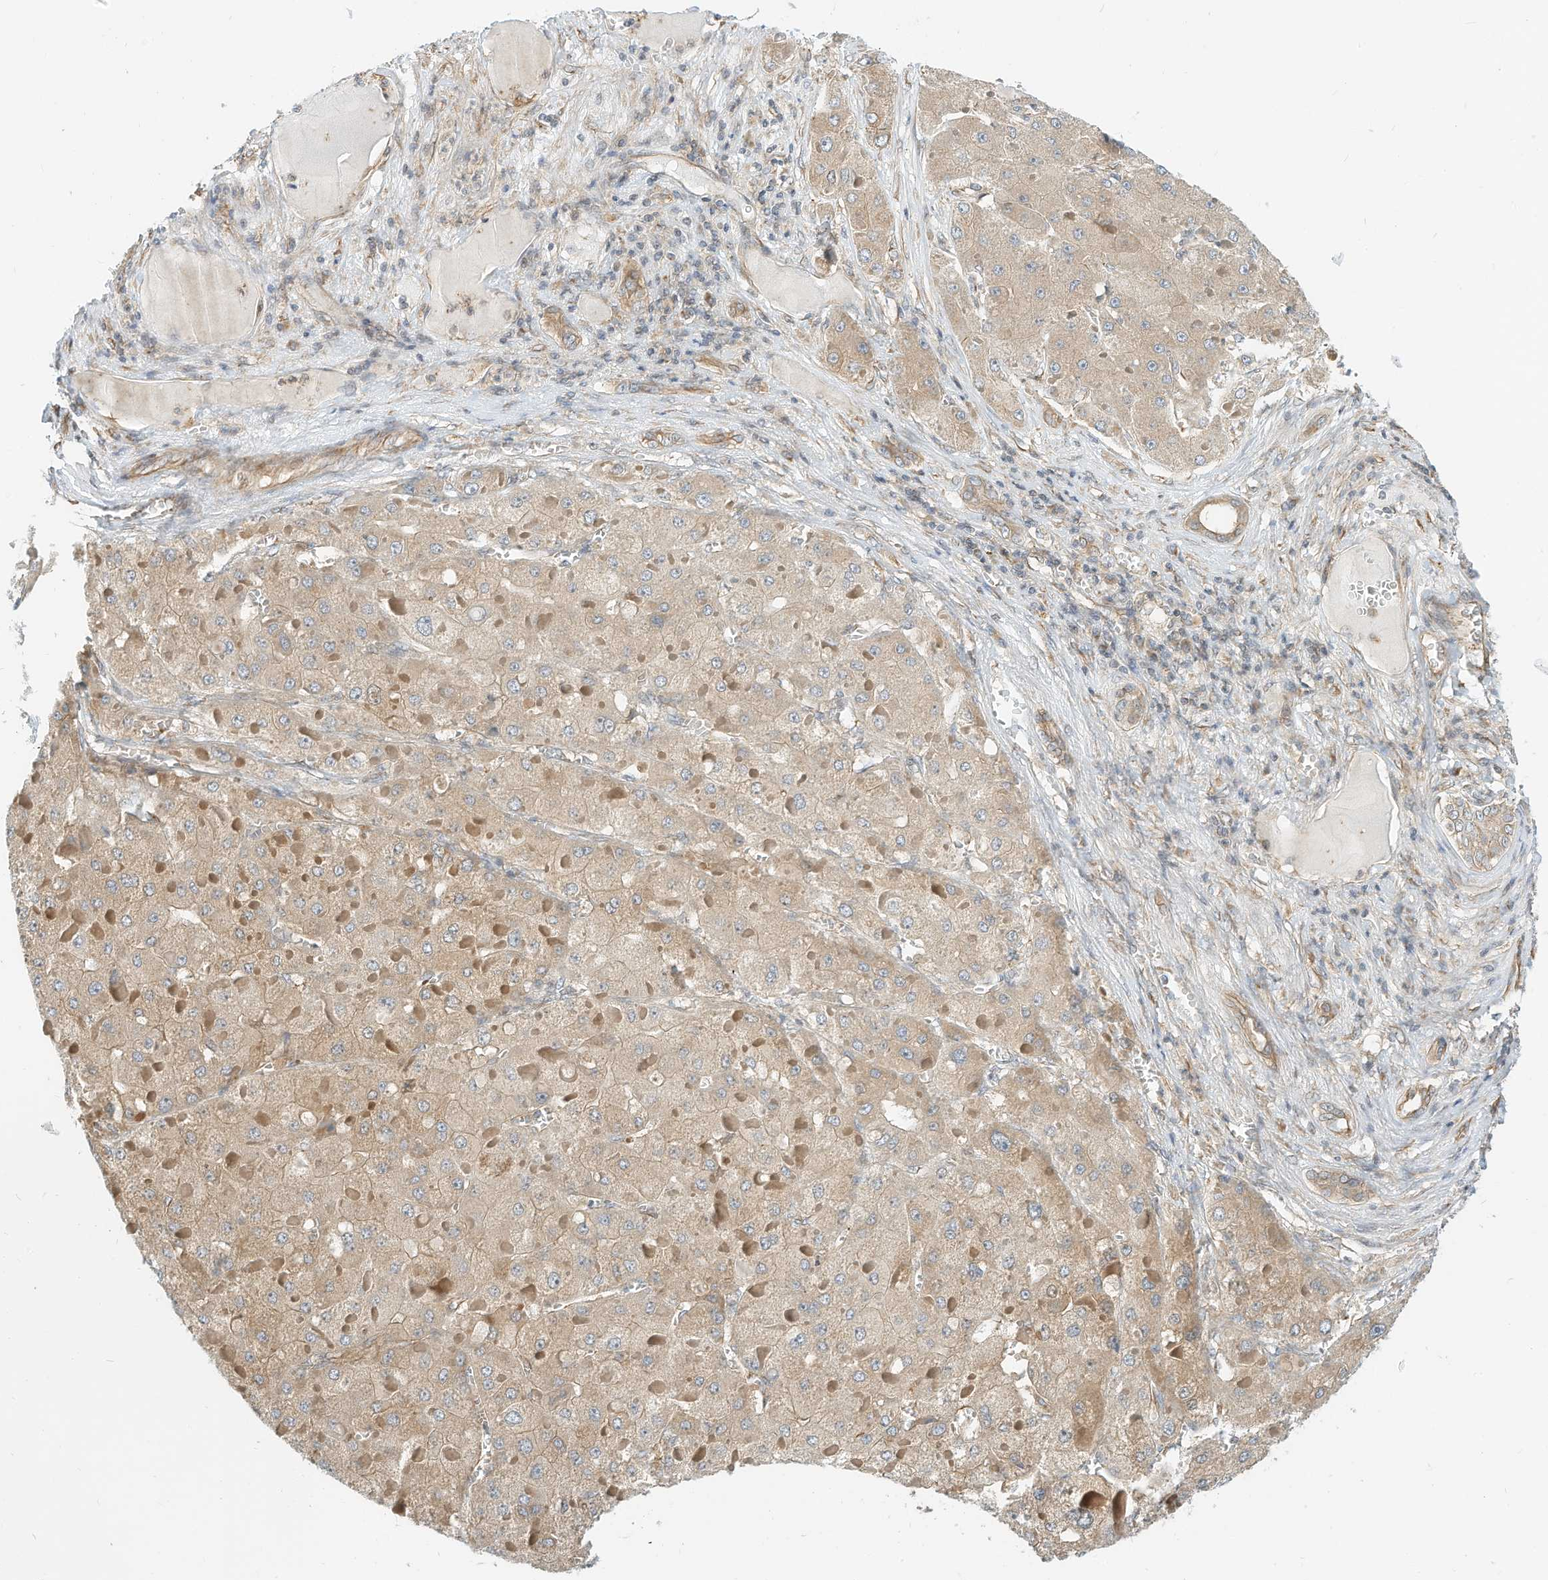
{"staining": {"intensity": "weak", "quantity": ">75%", "location": "cytoplasmic/membranous"}, "tissue": "liver cancer", "cell_type": "Tumor cells", "image_type": "cancer", "snomed": [{"axis": "morphology", "description": "Carcinoma, Hepatocellular, NOS"}, {"axis": "topography", "description": "Liver"}], "caption": "IHC of human hepatocellular carcinoma (liver) displays low levels of weak cytoplasmic/membranous staining in approximately >75% of tumor cells.", "gene": "OFD1", "patient": {"sex": "female", "age": 73}}